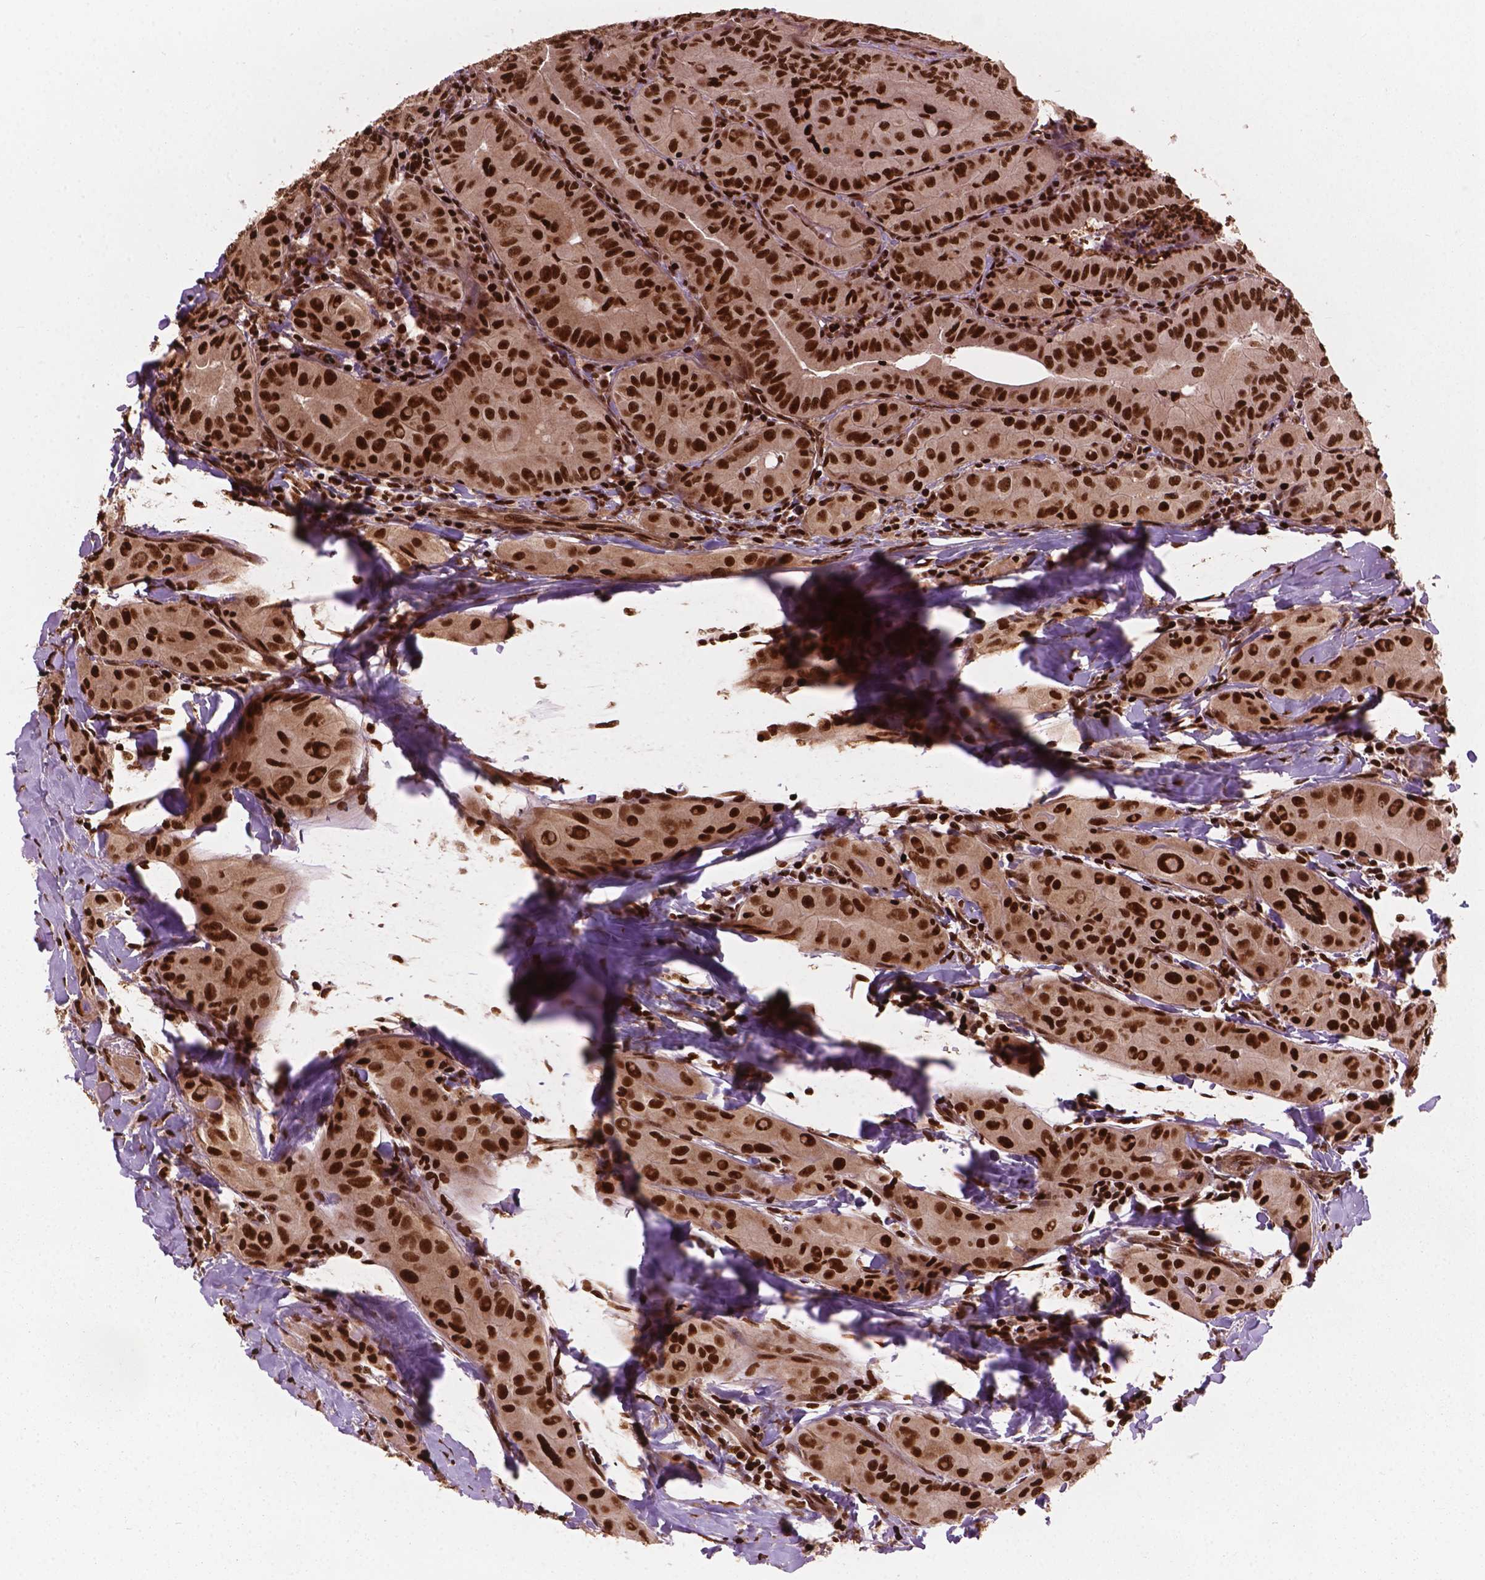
{"staining": {"intensity": "strong", "quantity": ">75%", "location": "nuclear"}, "tissue": "thyroid cancer", "cell_type": "Tumor cells", "image_type": "cancer", "snomed": [{"axis": "morphology", "description": "Papillary adenocarcinoma, NOS"}, {"axis": "topography", "description": "Thyroid gland"}], "caption": "Human thyroid cancer (papillary adenocarcinoma) stained for a protein (brown) displays strong nuclear positive positivity in approximately >75% of tumor cells.", "gene": "ANP32B", "patient": {"sex": "female", "age": 37}}